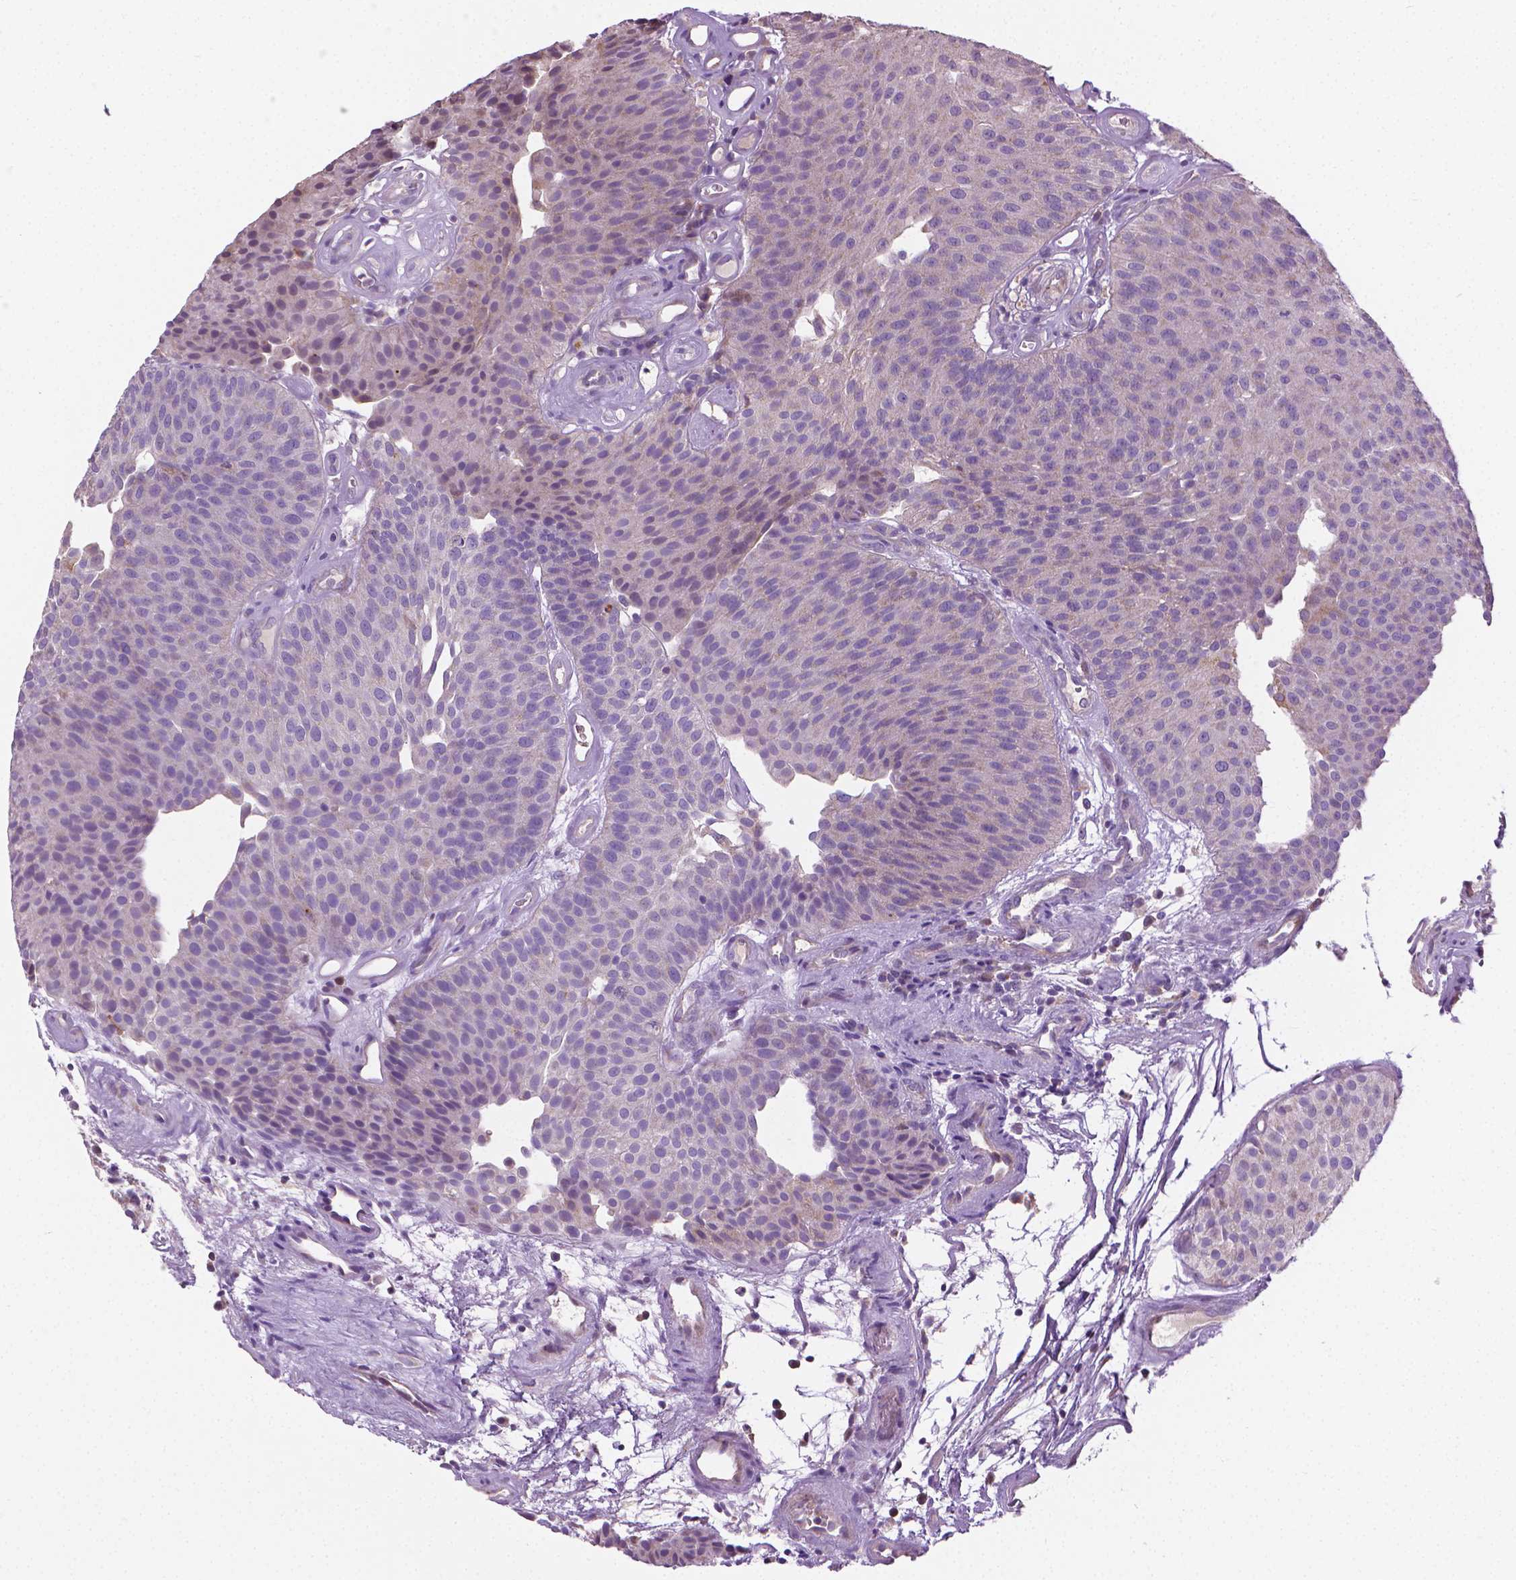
{"staining": {"intensity": "negative", "quantity": "none", "location": "none"}, "tissue": "urothelial cancer", "cell_type": "Tumor cells", "image_type": "cancer", "snomed": [{"axis": "morphology", "description": "Urothelial carcinoma, Low grade"}, {"axis": "topography", "description": "Urinary bladder"}], "caption": "The IHC micrograph has no significant staining in tumor cells of urothelial carcinoma (low-grade) tissue. The staining was performed using DAB to visualize the protein expression in brown, while the nuclei were stained in blue with hematoxylin (Magnification: 20x).", "gene": "SLC51B", "patient": {"sex": "female", "age": 87}}